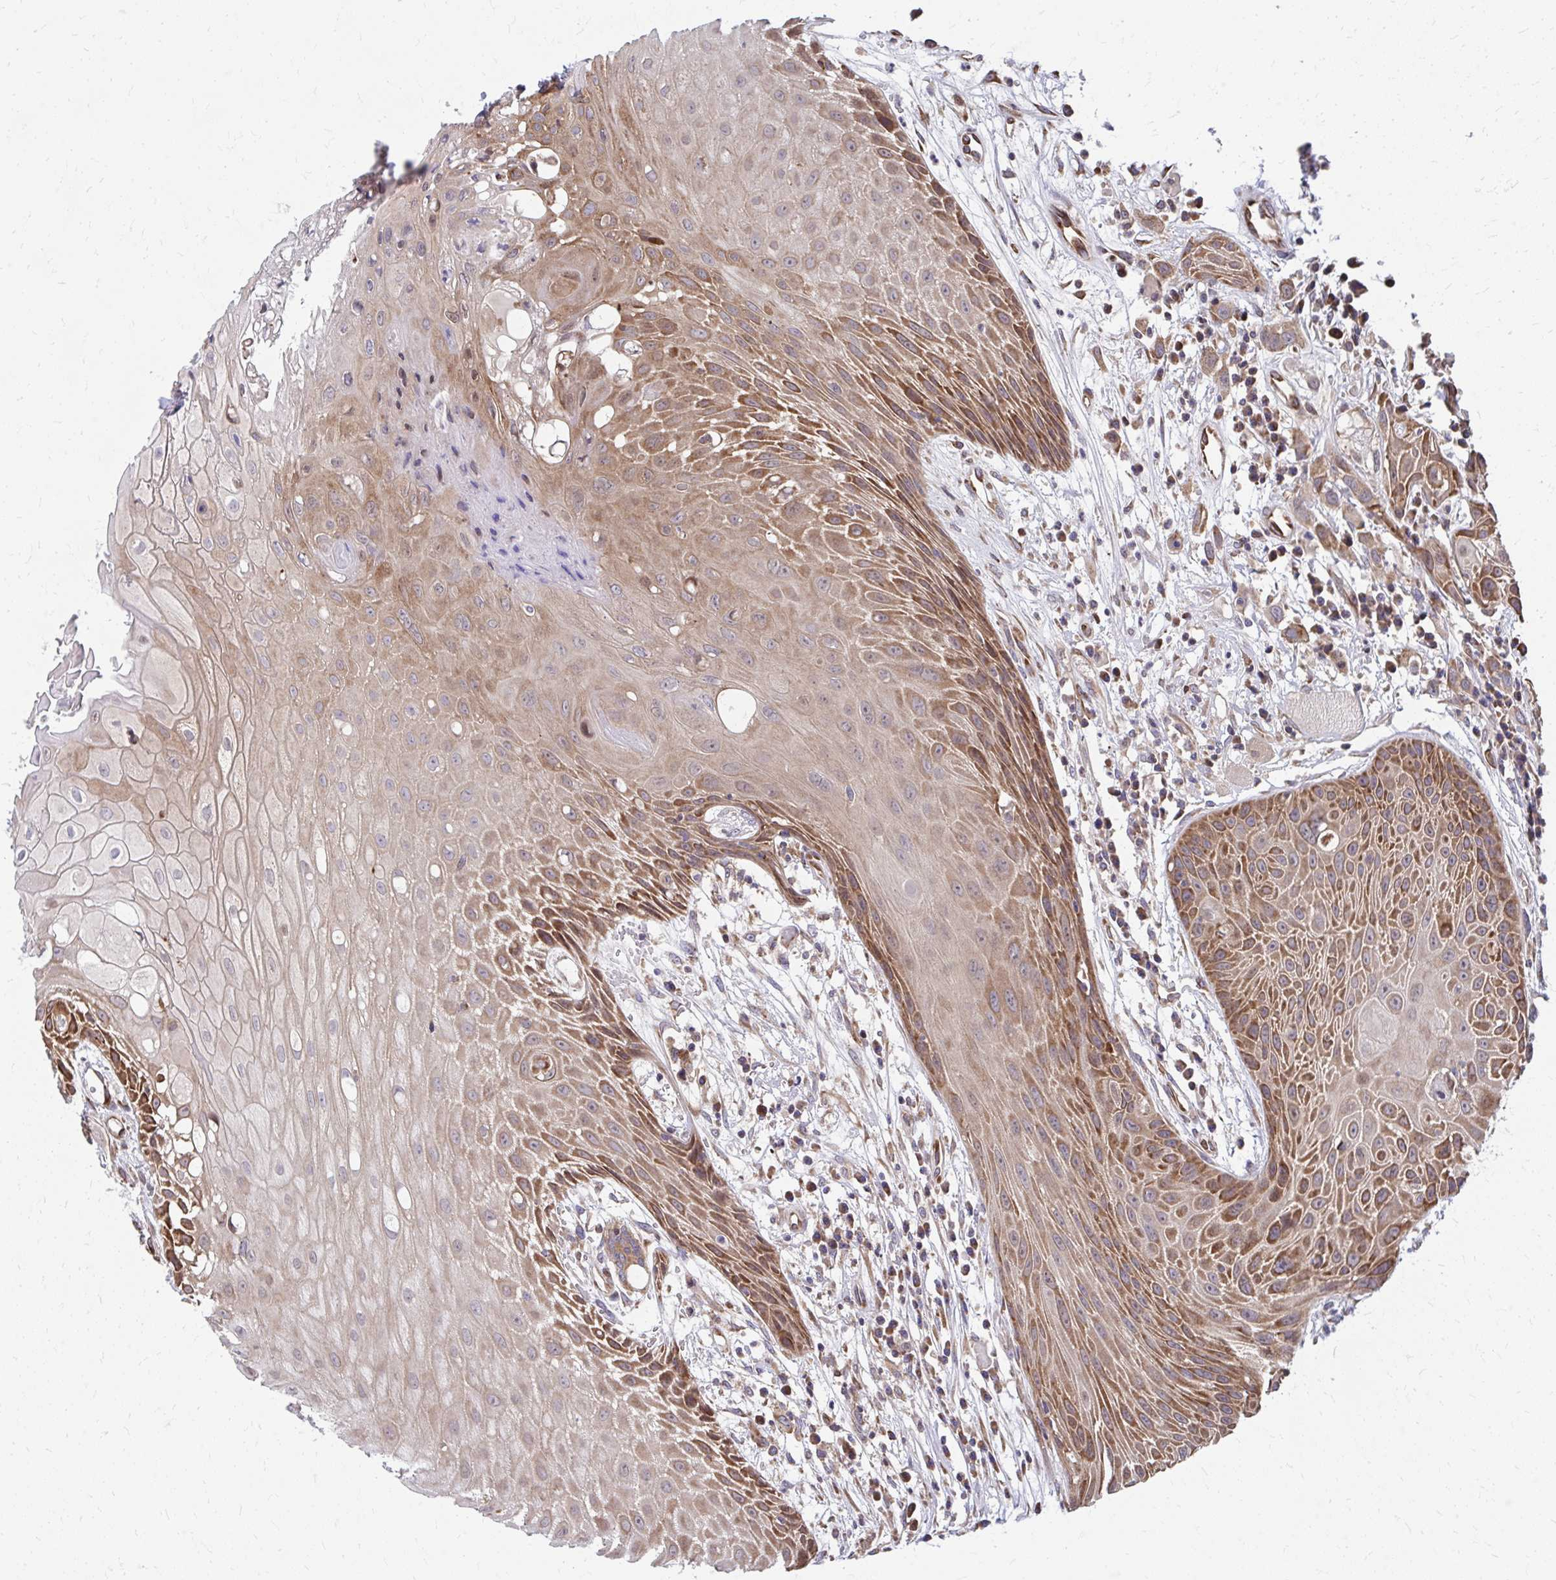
{"staining": {"intensity": "moderate", "quantity": ">75%", "location": "cytoplasmic/membranous"}, "tissue": "head and neck cancer", "cell_type": "Tumor cells", "image_type": "cancer", "snomed": [{"axis": "morphology", "description": "Squamous cell carcinoma, NOS"}, {"axis": "topography", "description": "Head-Neck"}], "caption": "Squamous cell carcinoma (head and neck) stained with immunohistochemistry (IHC) exhibits moderate cytoplasmic/membranous positivity in about >75% of tumor cells.", "gene": "ZNF778", "patient": {"sex": "female", "age": 73}}